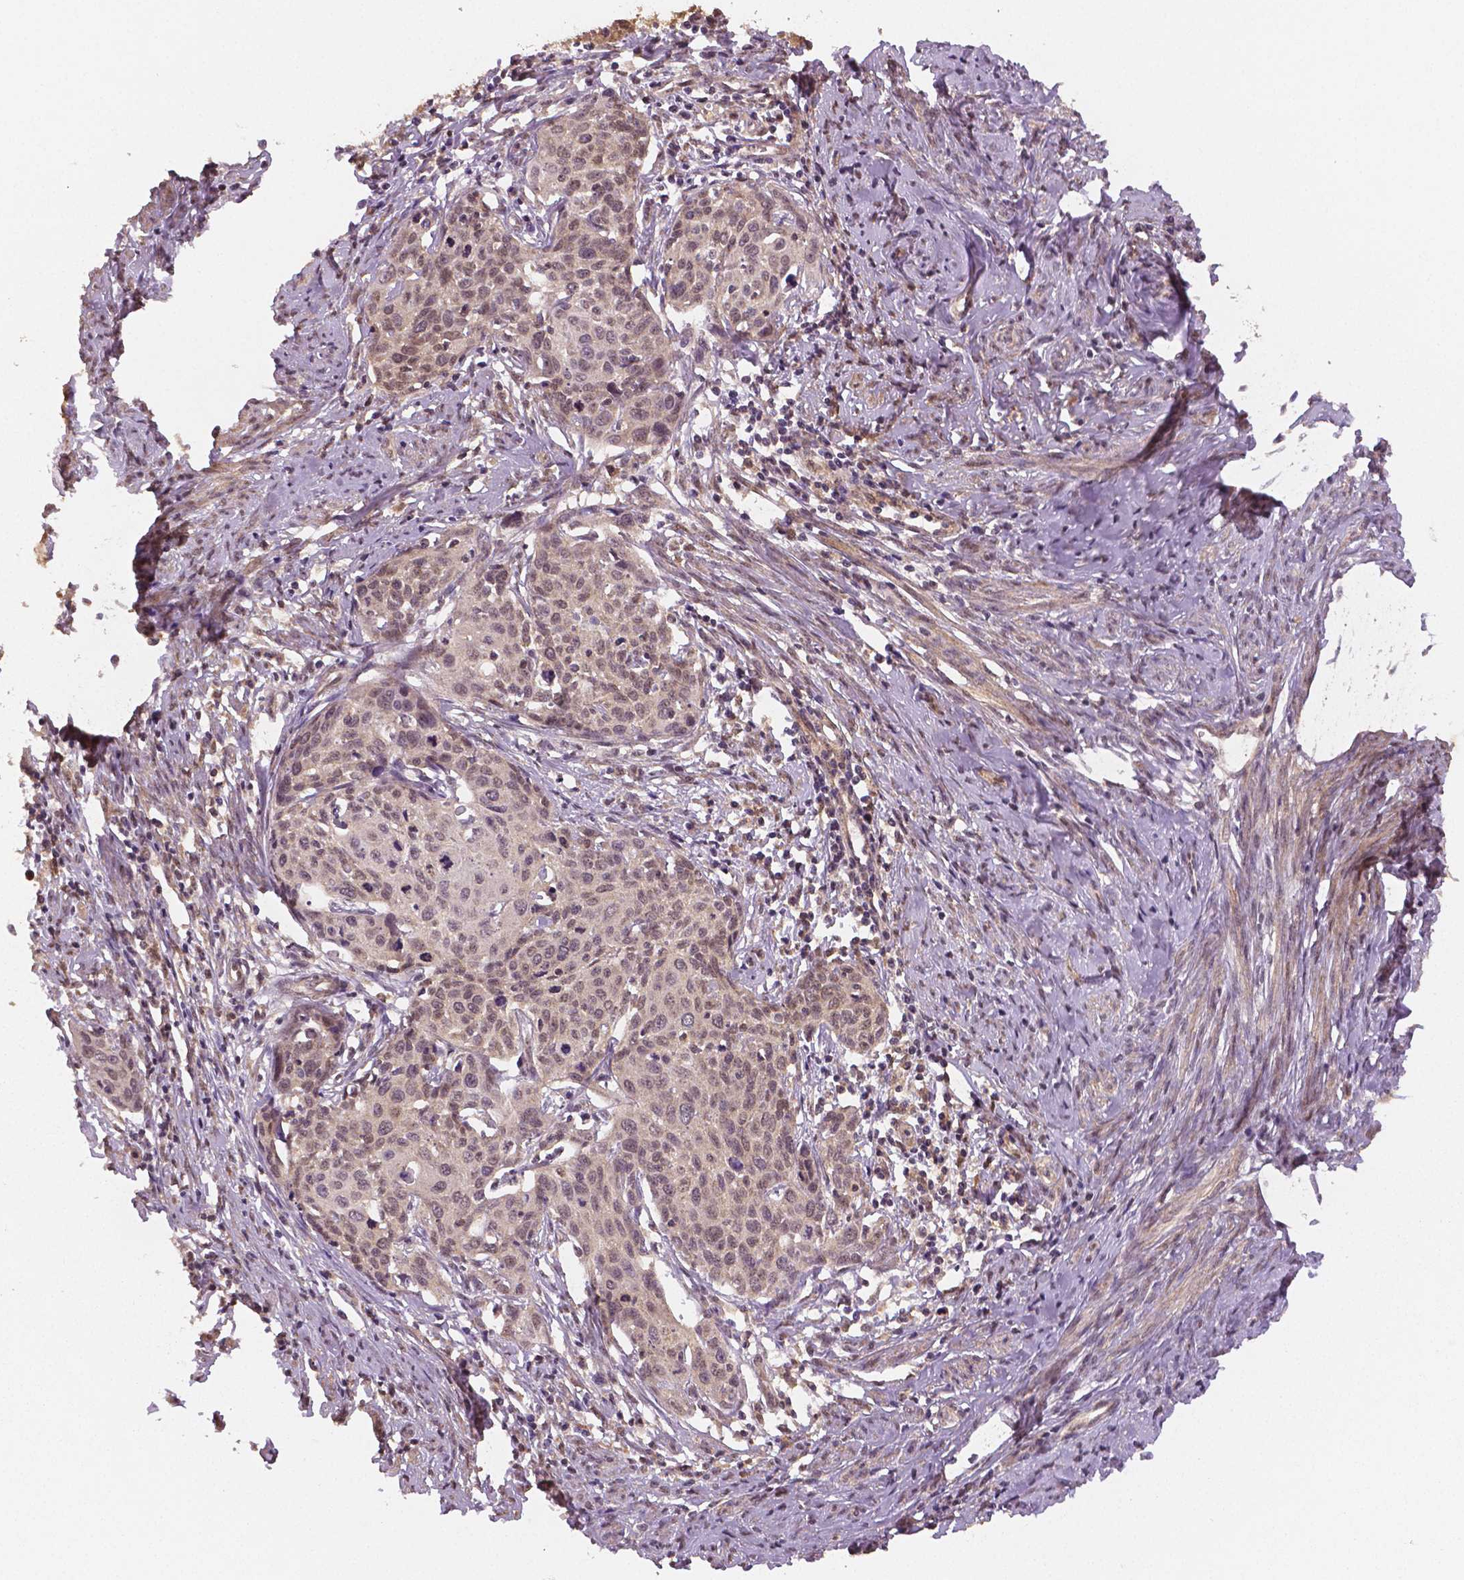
{"staining": {"intensity": "negative", "quantity": "none", "location": "none"}, "tissue": "cervical cancer", "cell_type": "Tumor cells", "image_type": "cancer", "snomed": [{"axis": "morphology", "description": "Squamous cell carcinoma, NOS"}, {"axis": "topography", "description": "Cervix"}], "caption": "This is an IHC image of human cervical squamous cell carcinoma. There is no staining in tumor cells.", "gene": "STAT3", "patient": {"sex": "female", "age": 62}}